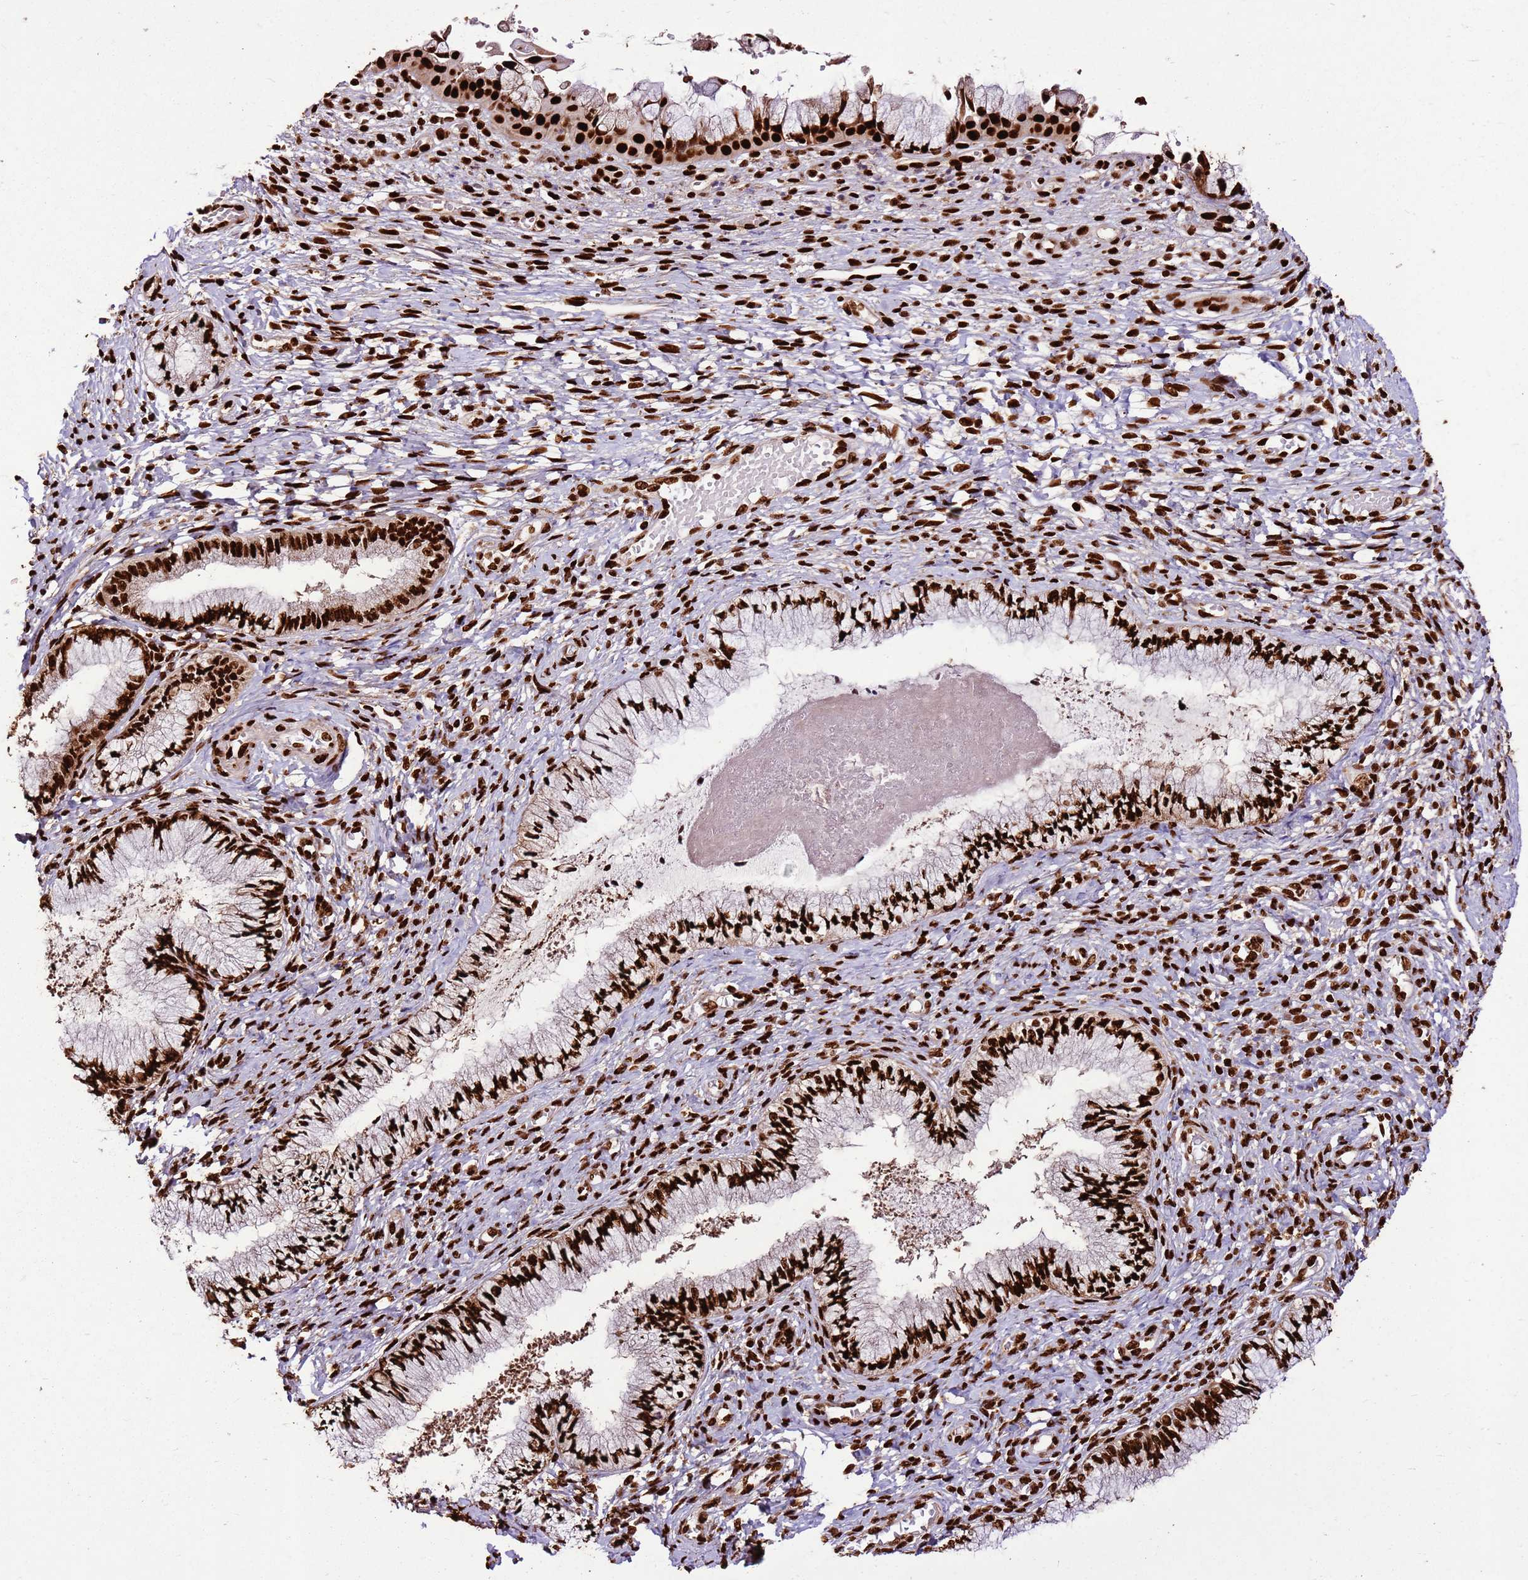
{"staining": {"intensity": "strong", "quantity": ">75%", "location": "nuclear"}, "tissue": "cervix", "cell_type": "Glandular cells", "image_type": "normal", "snomed": [{"axis": "morphology", "description": "Normal tissue, NOS"}, {"axis": "topography", "description": "Cervix"}], "caption": "The image exhibits immunohistochemical staining of benign cervix. There is strong nuclear positivity is seen in about >75% of glandular cells. (DAB = brown stain, brightfield microscopy at high magnification).", "gene": "HNRNPAB", "patient": {"sex": "female", "age": 42}}